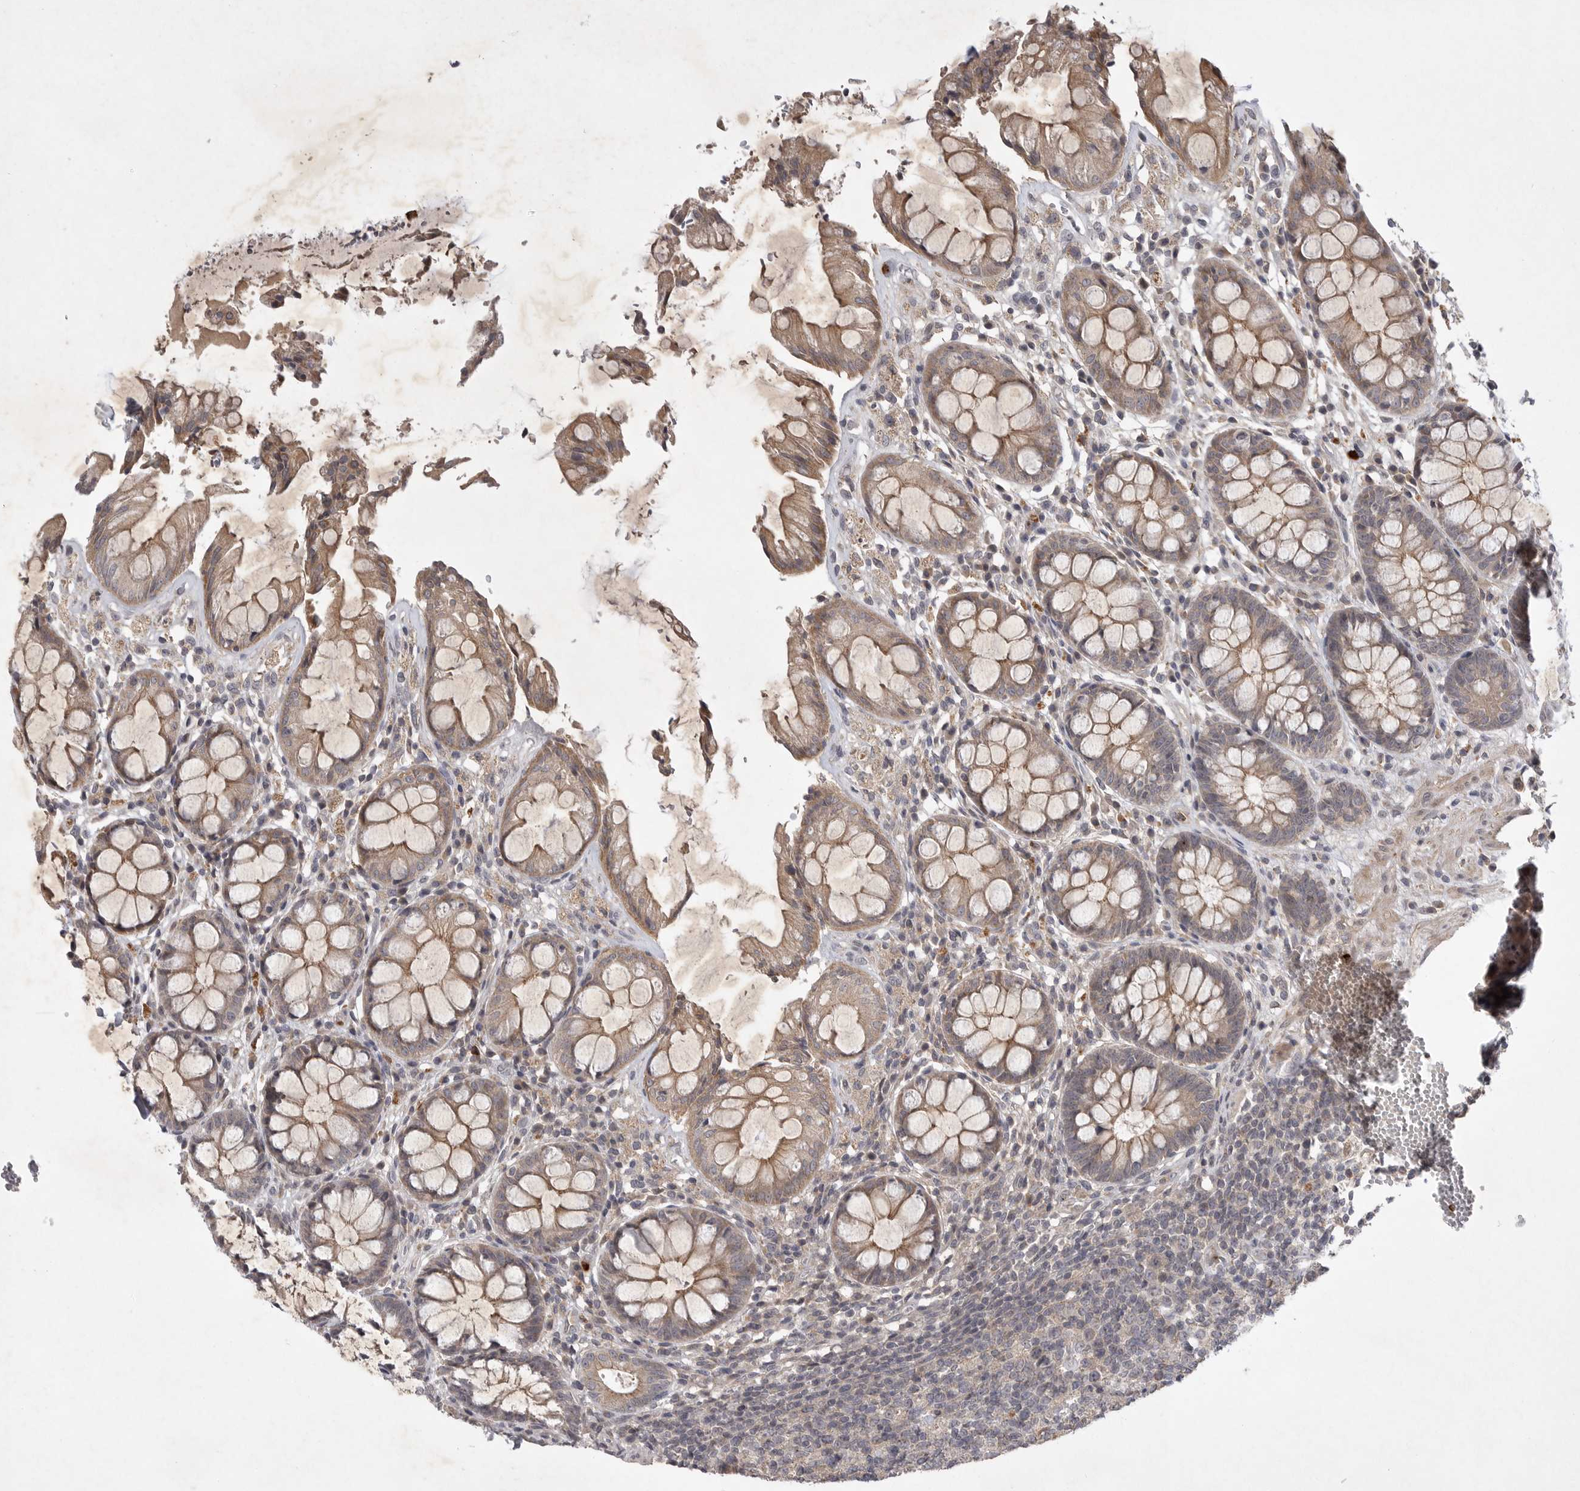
{"staining": {"intensity": "moderate", "quantity": "25%-75%", "location": "cytoplasmic/membranous"}, "tissue": "rectum", "cell_type": "Glandular cells", "image_type": "normal", "snomed": [{"axis": "morphology", "description": "Normal tissue, NOS"}, {"axis": "topography", "description": "Rectum"}], "caption": "Immunohistochemistry (IHC) image of normal human rectum stained for a protein (brown), which exhibits medium levels of moderate cytoplasmic/membranous expression in about 25%-75% of glandular cells.", "gene": "UBE3D", "patient": {"sex": "male", "age": 64}}